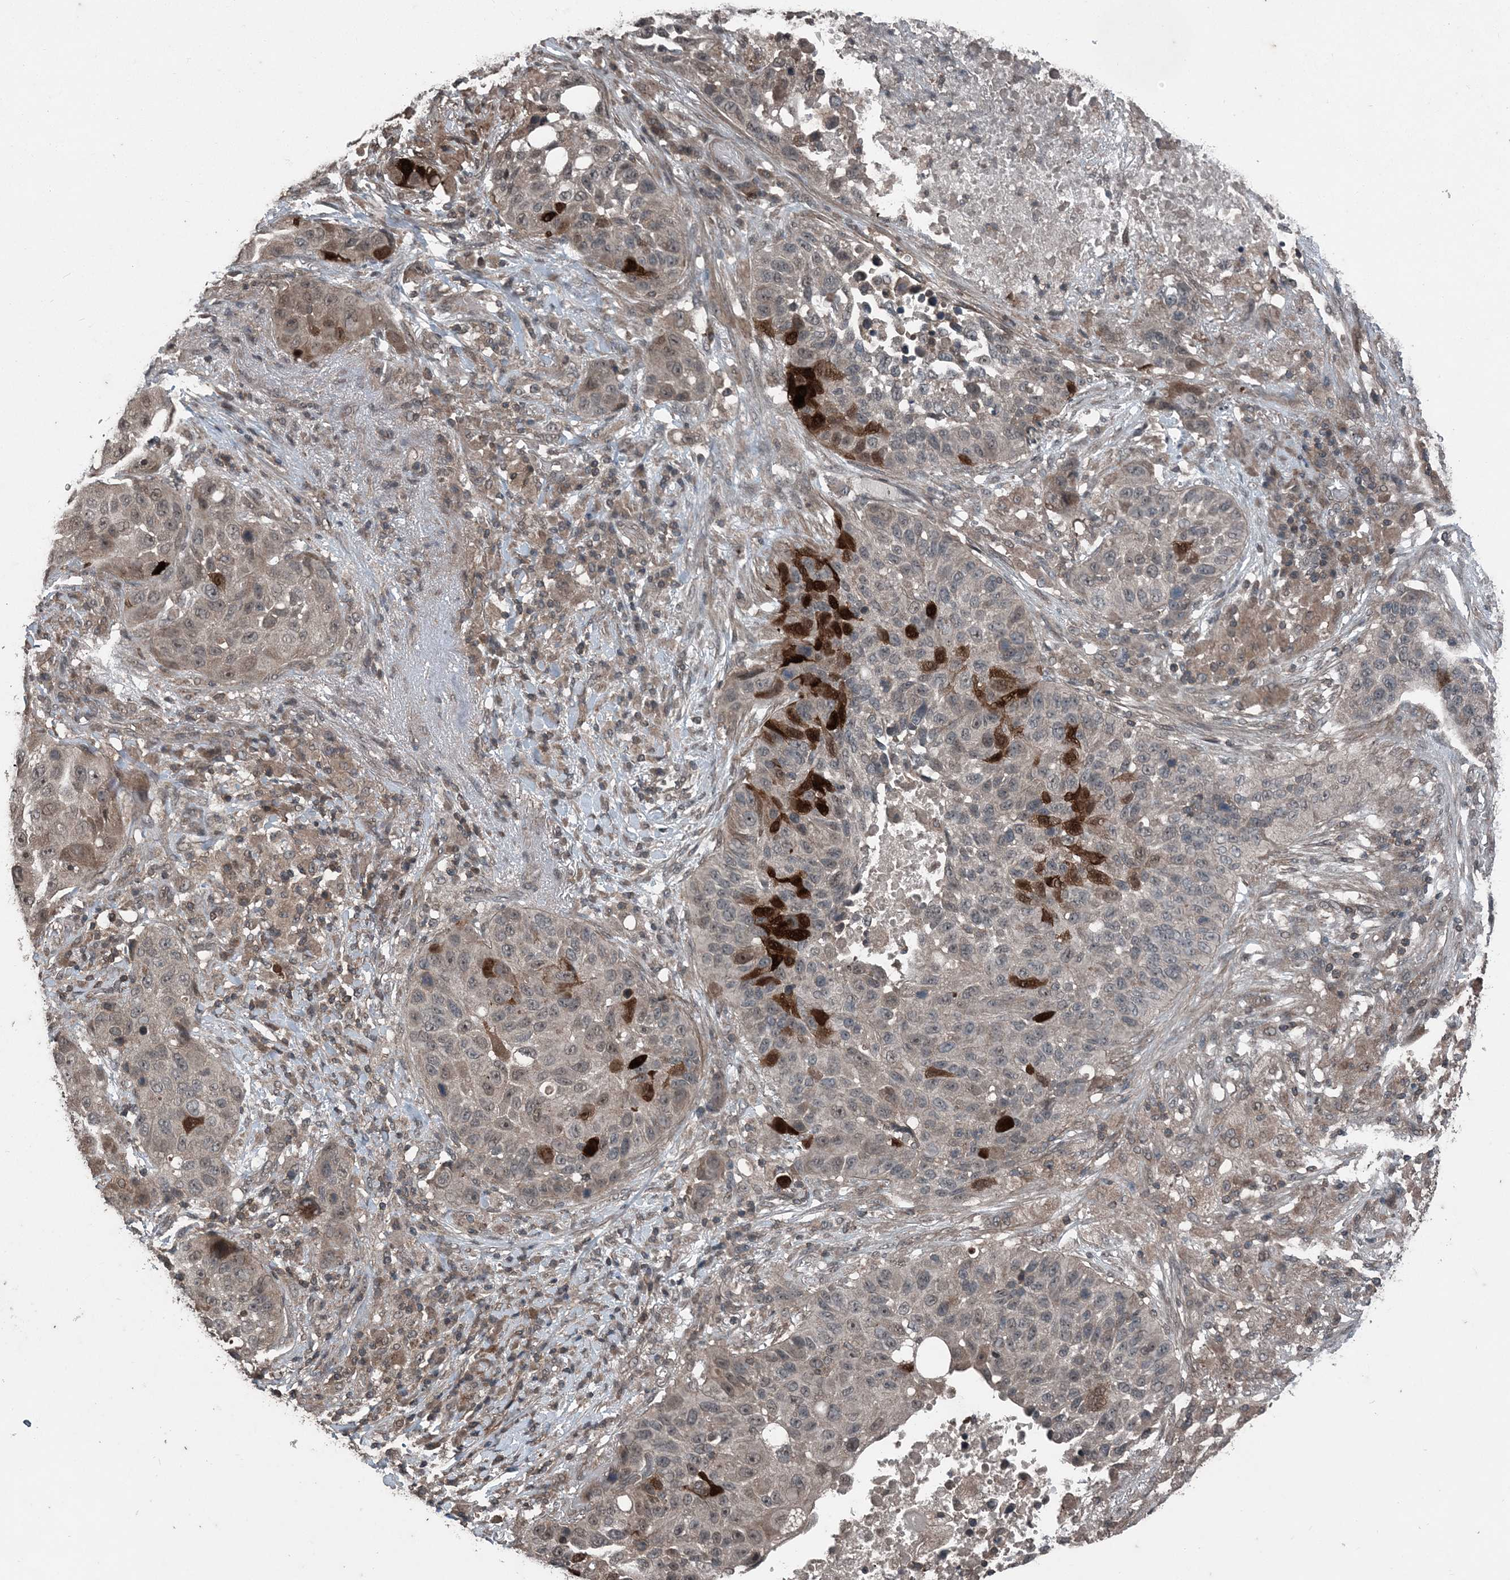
{"staining": {"intensity": "strong", "quantity": "<25%", "location": "cytoplasmic/membranous,nuclear"}, "tissue": "lung cancer", "cell_type": "Tumor cells", "image_type": "cancer", "snomed": [{"axis": "morphology", "description": "Squamous cell carcinoma, NOS"}, {"axis": "topography", "description": "Lung"}], "caption": "Strong cytoplasmic/membranous and nuclear positivity is appreciated in about <25% of tumor cells in lung squamous cell carcinoma.", "gene": "CFL1", "patient": {"sex": "male", "age": 57}}